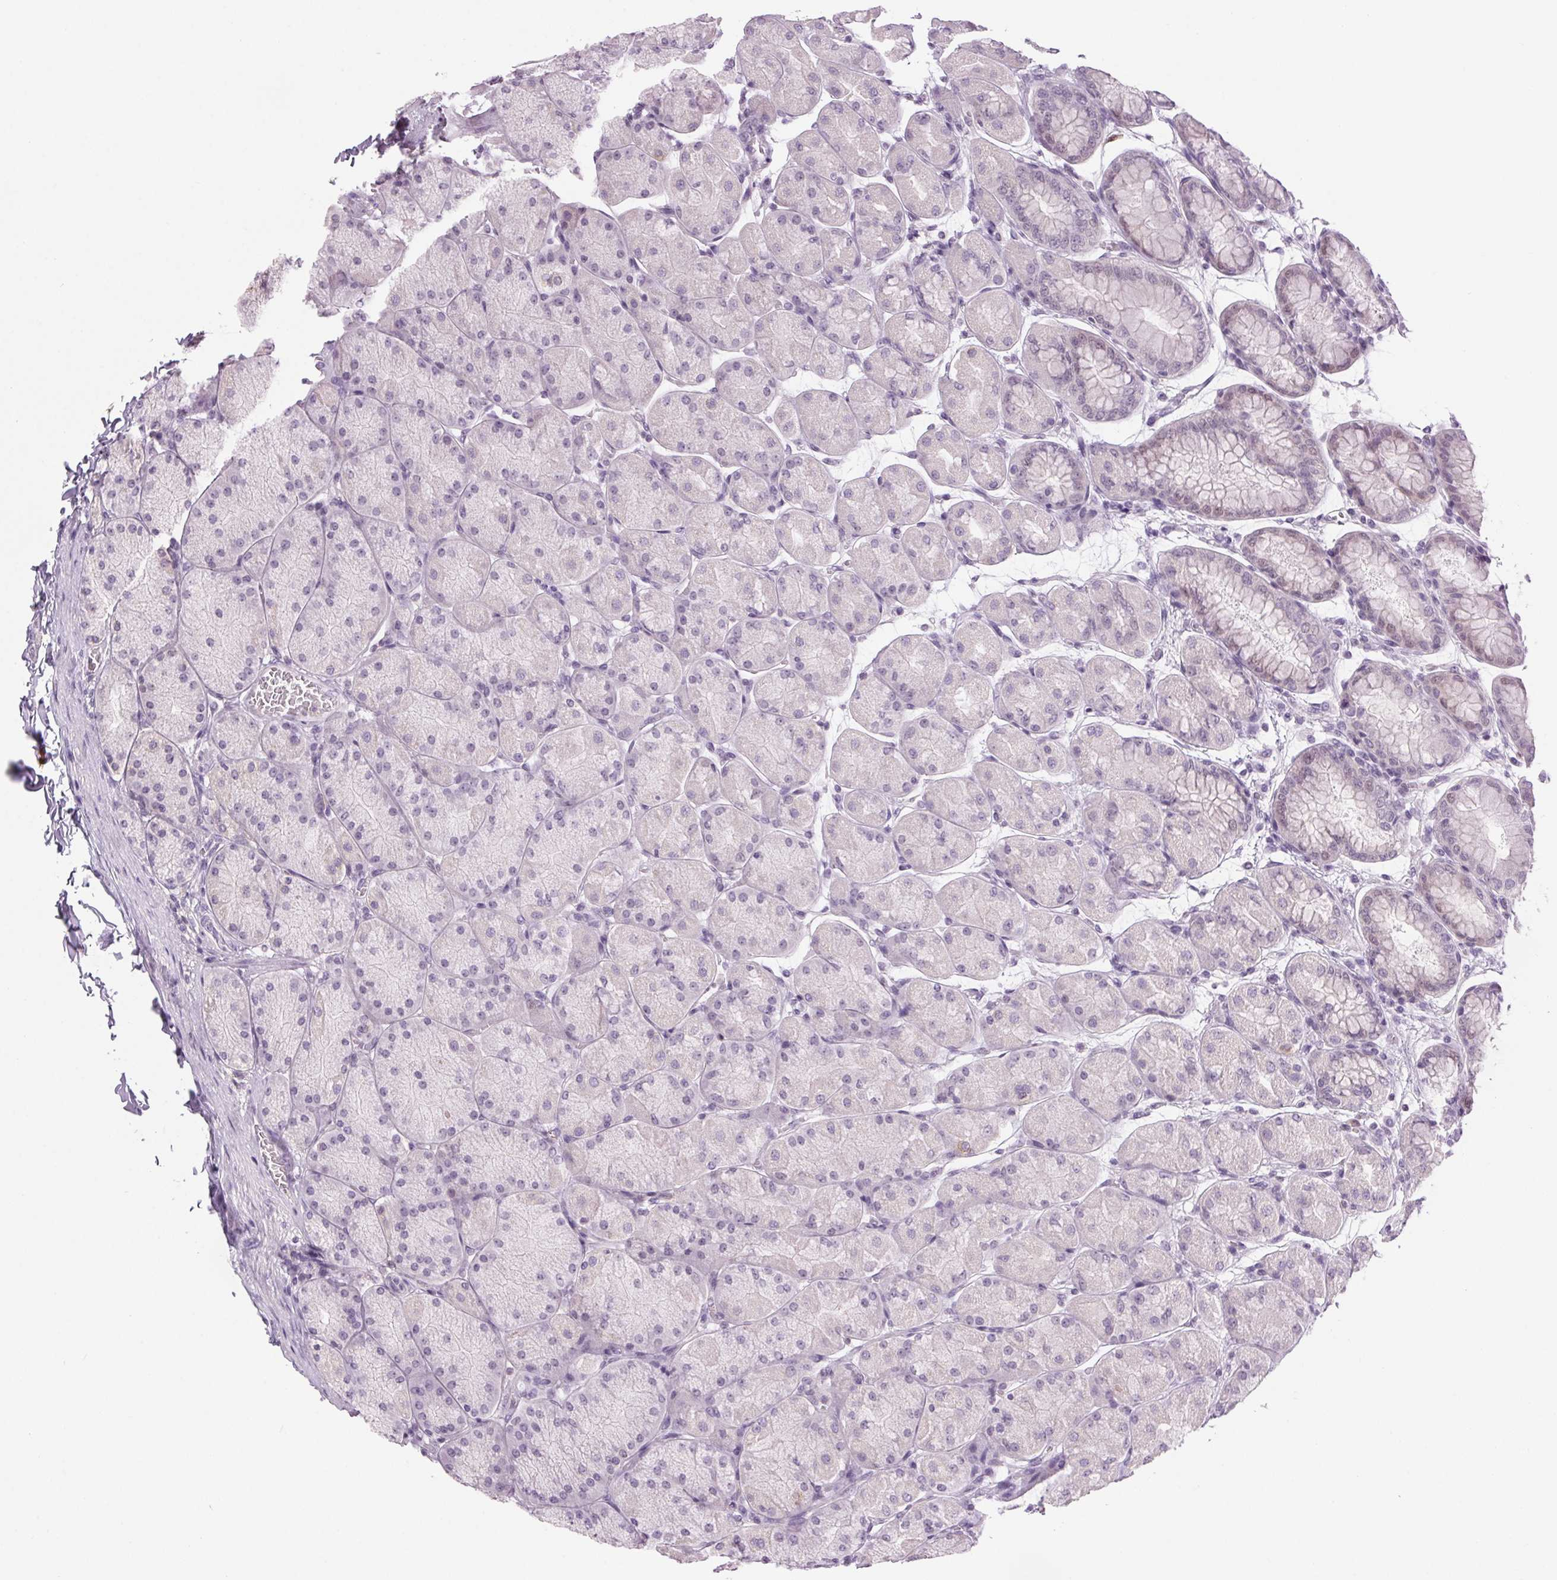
{"staining": {"intensity": "weak", "quantity": "<25%", "location": "cytoplasmic/membranous"}, "tissue": "stomach", "cell_type": "Glandular cells", "image_type": "normal", "snomed": [{"axis": "morphology", "description": "Normal tissue, NOS"}, {"axis": "topography", "description": "Stomach, upper"}], "caption": "The micrograph shows no staining of glandular cells in unremarkable stomach. (DAB immunohistochemistry visualized using brightfield microscopy, high magnification).", "gene": "SLC6A19", "patient": {"sex": "female", "age": 56}}